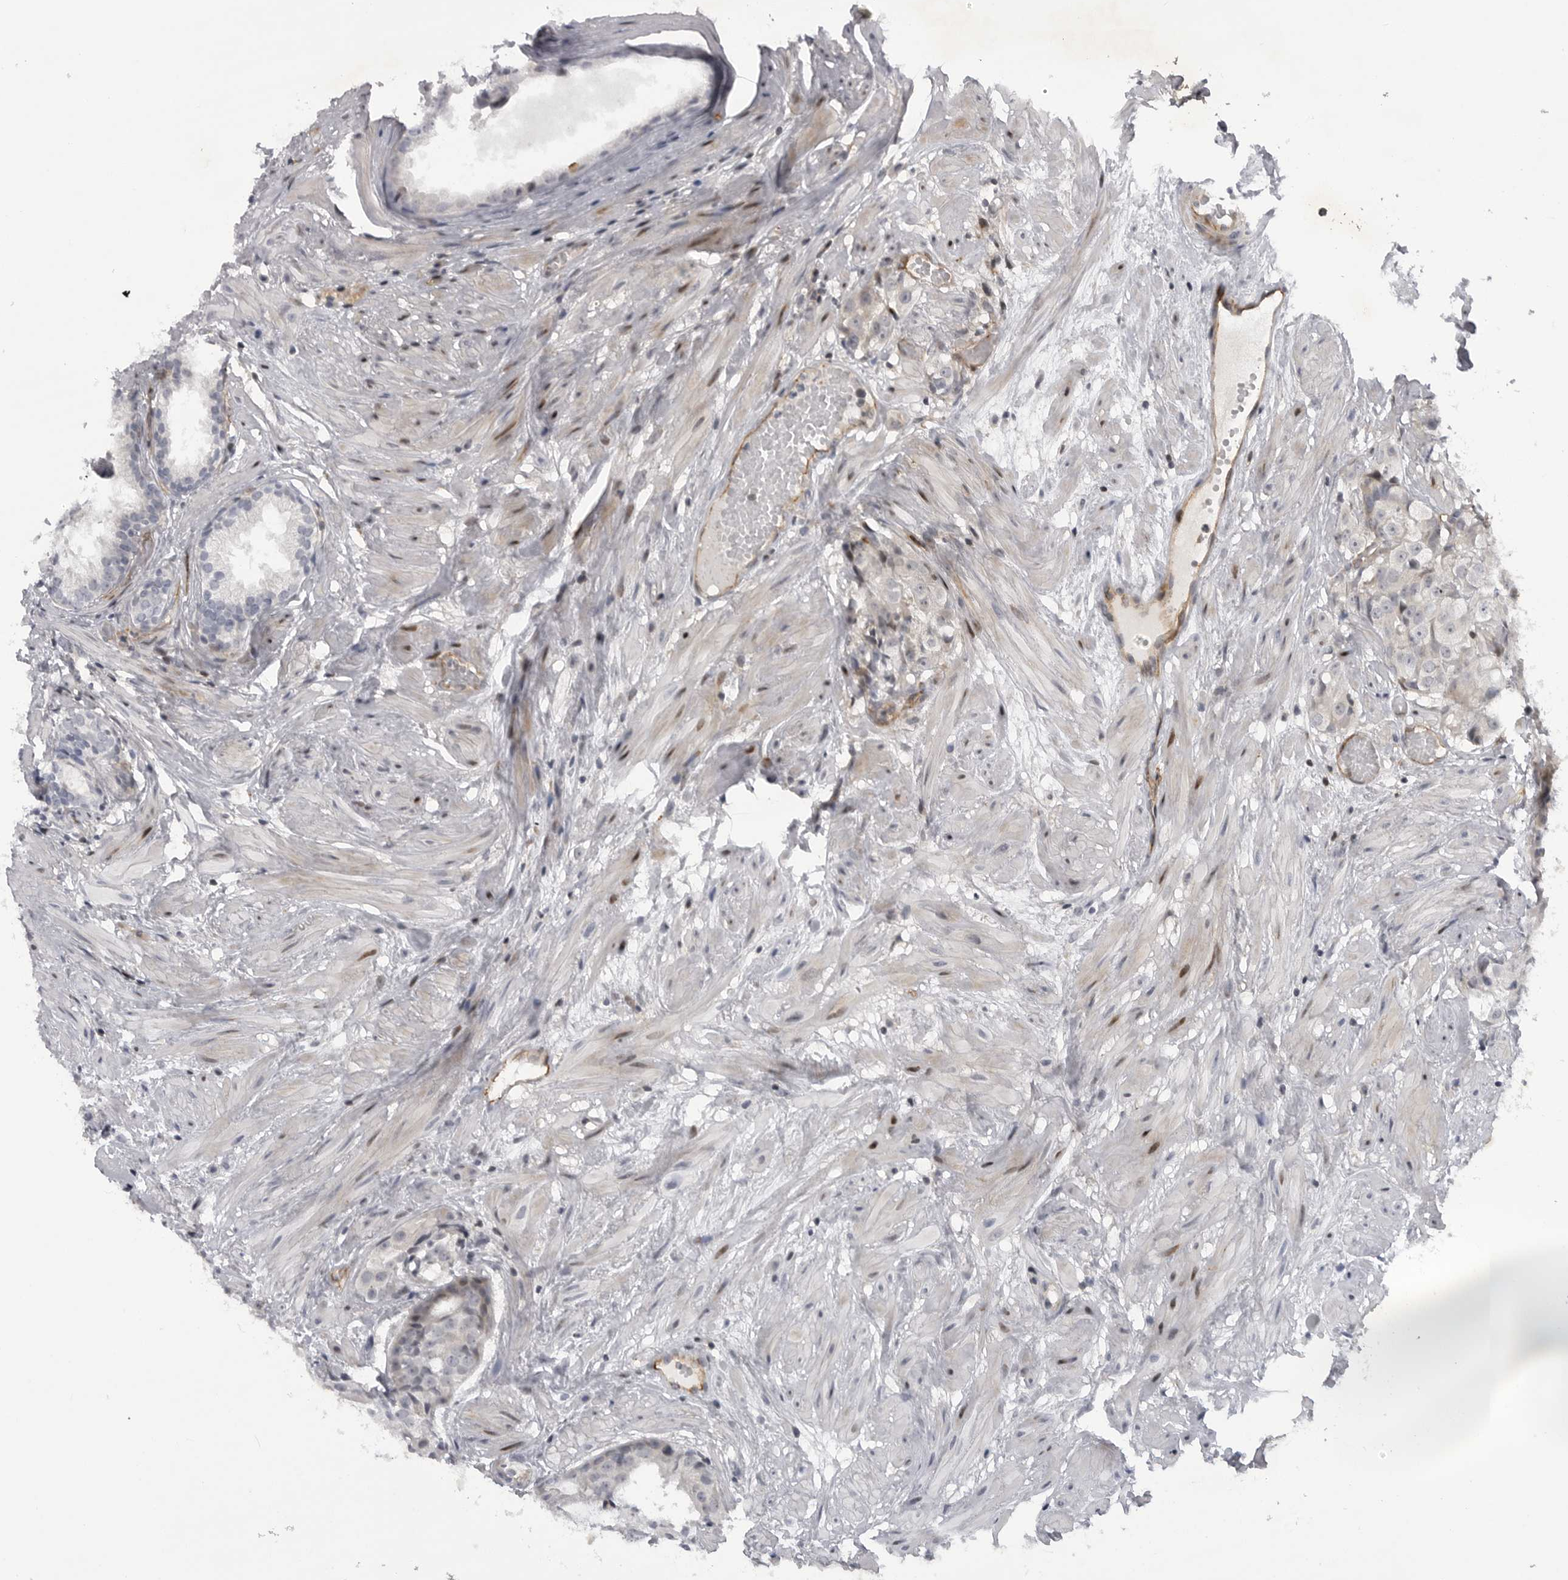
{"staining": {"intensity": "negative", "quantity": "none", "location": "none"}, "tissue": "prostate cancer", "cell_type": "Tumor cells", "image_type": "cancer", "snomed": [{"axis": "morphology", "description": "Adenocarcinoma, Low grade"}, {"axis": "topography", "description": "Prostate"}], "caption": "An immunohistochemistry image of prostate cancer (low-grade adenocarcinoma) is shown. There is no staining in tumor cells of prostate cancer (low-grade adenocarcinoma).", "gene": "ABL1", "patient": {"sex": "male", "age": 88}}